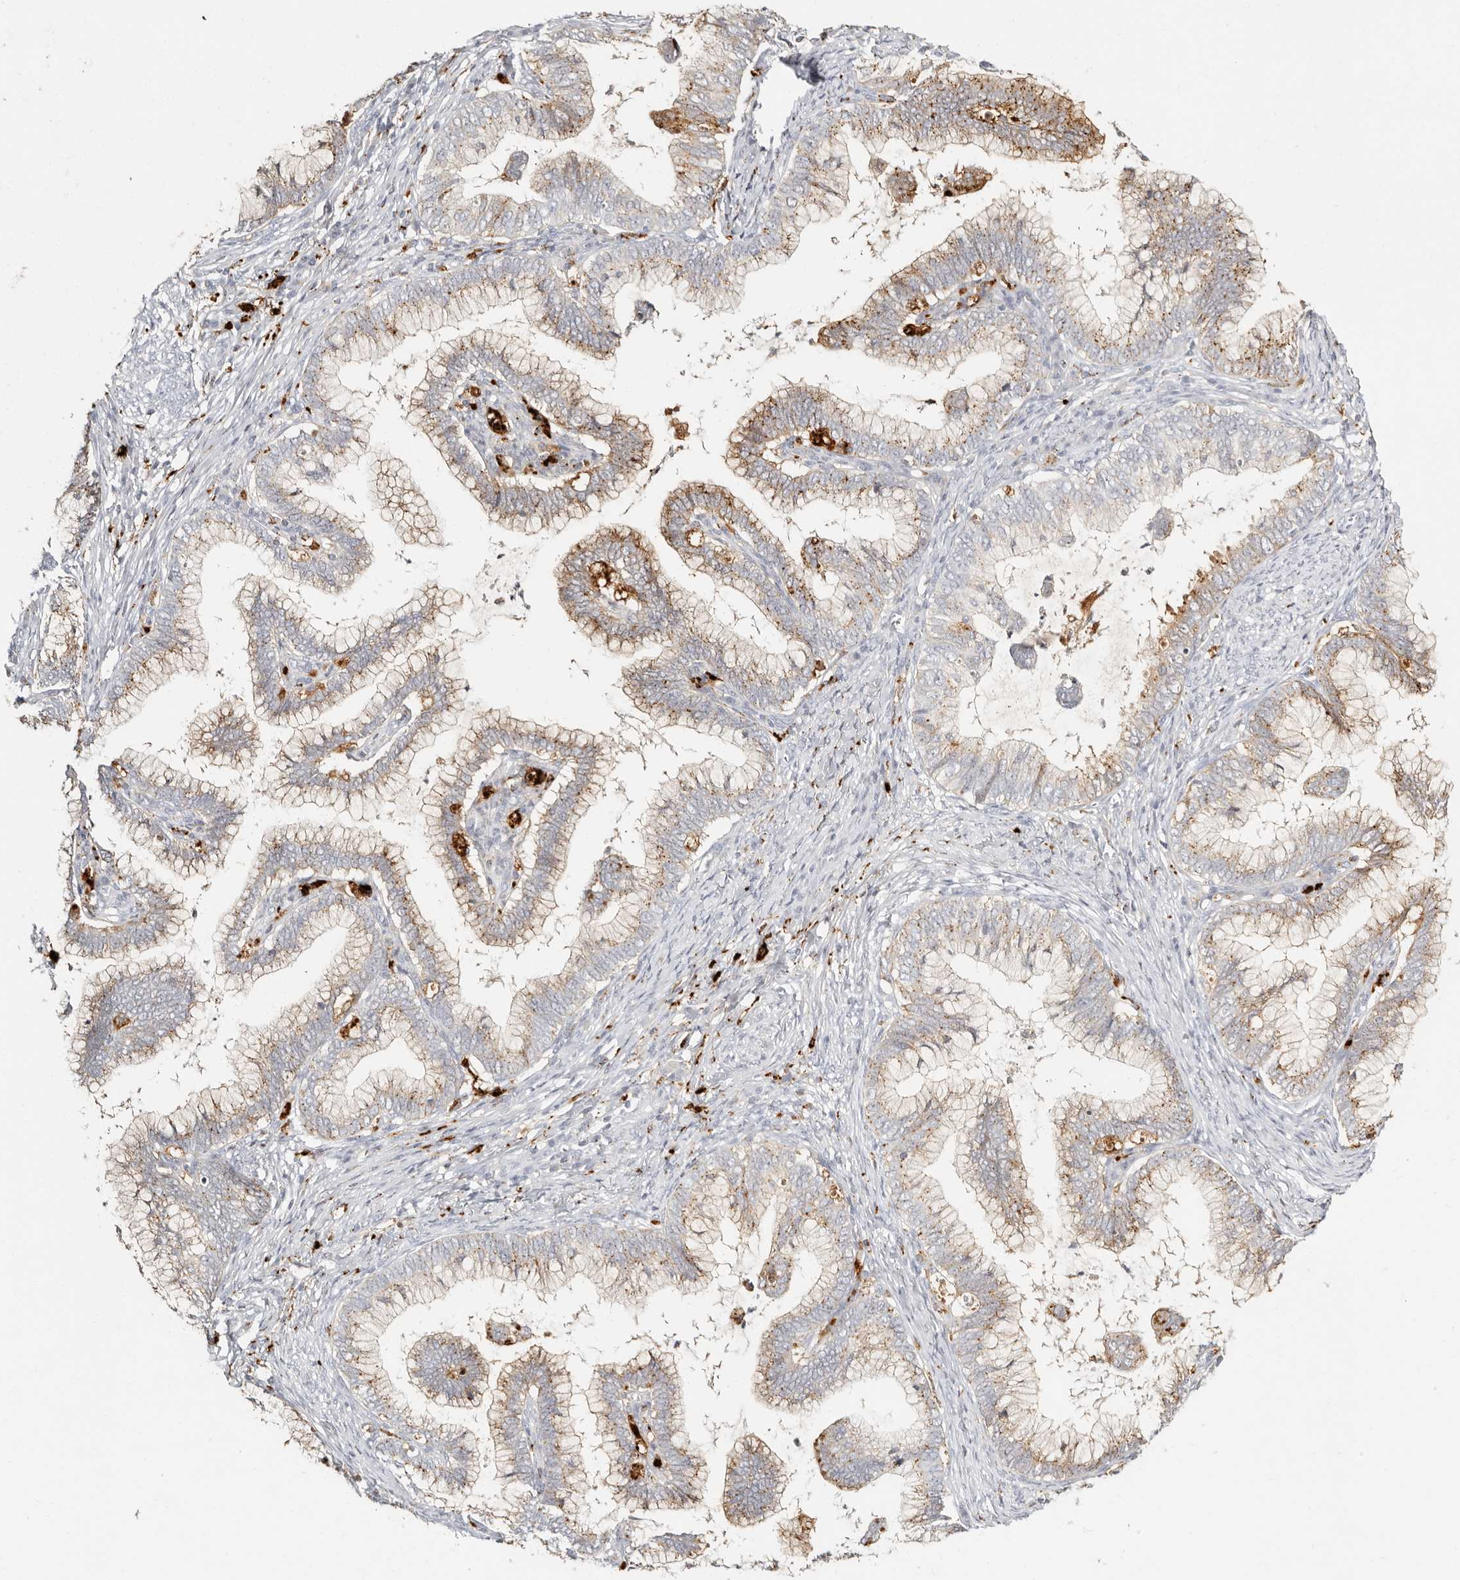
{"staining": {"intensity": "moderate", "quantity": "25%-75%", "location": "cytoplasmic/membranous"}, "tissue": "cervical cancer", "cell_type": "Tumor cells", "image_type": "cancer", "snomed": [{"axis": "morphology", "description": "Adenocarcinoma, NOS"}, {"axis": "topography", "description": "Cervix"}], "caption": "A micrograph of cervical cancer (adenocarcinoma) stained for a protein demonstrates moderate cytoplasmic/membranous brown staining in tumor cells. The staining was performed using DAB to visualize the protein expression in brown, while the nuclei were stained in blue with hematoxylin (Magnification: 20x).", "gene": "RNASET2", "patient": {"sex": "female", "age": 36}}